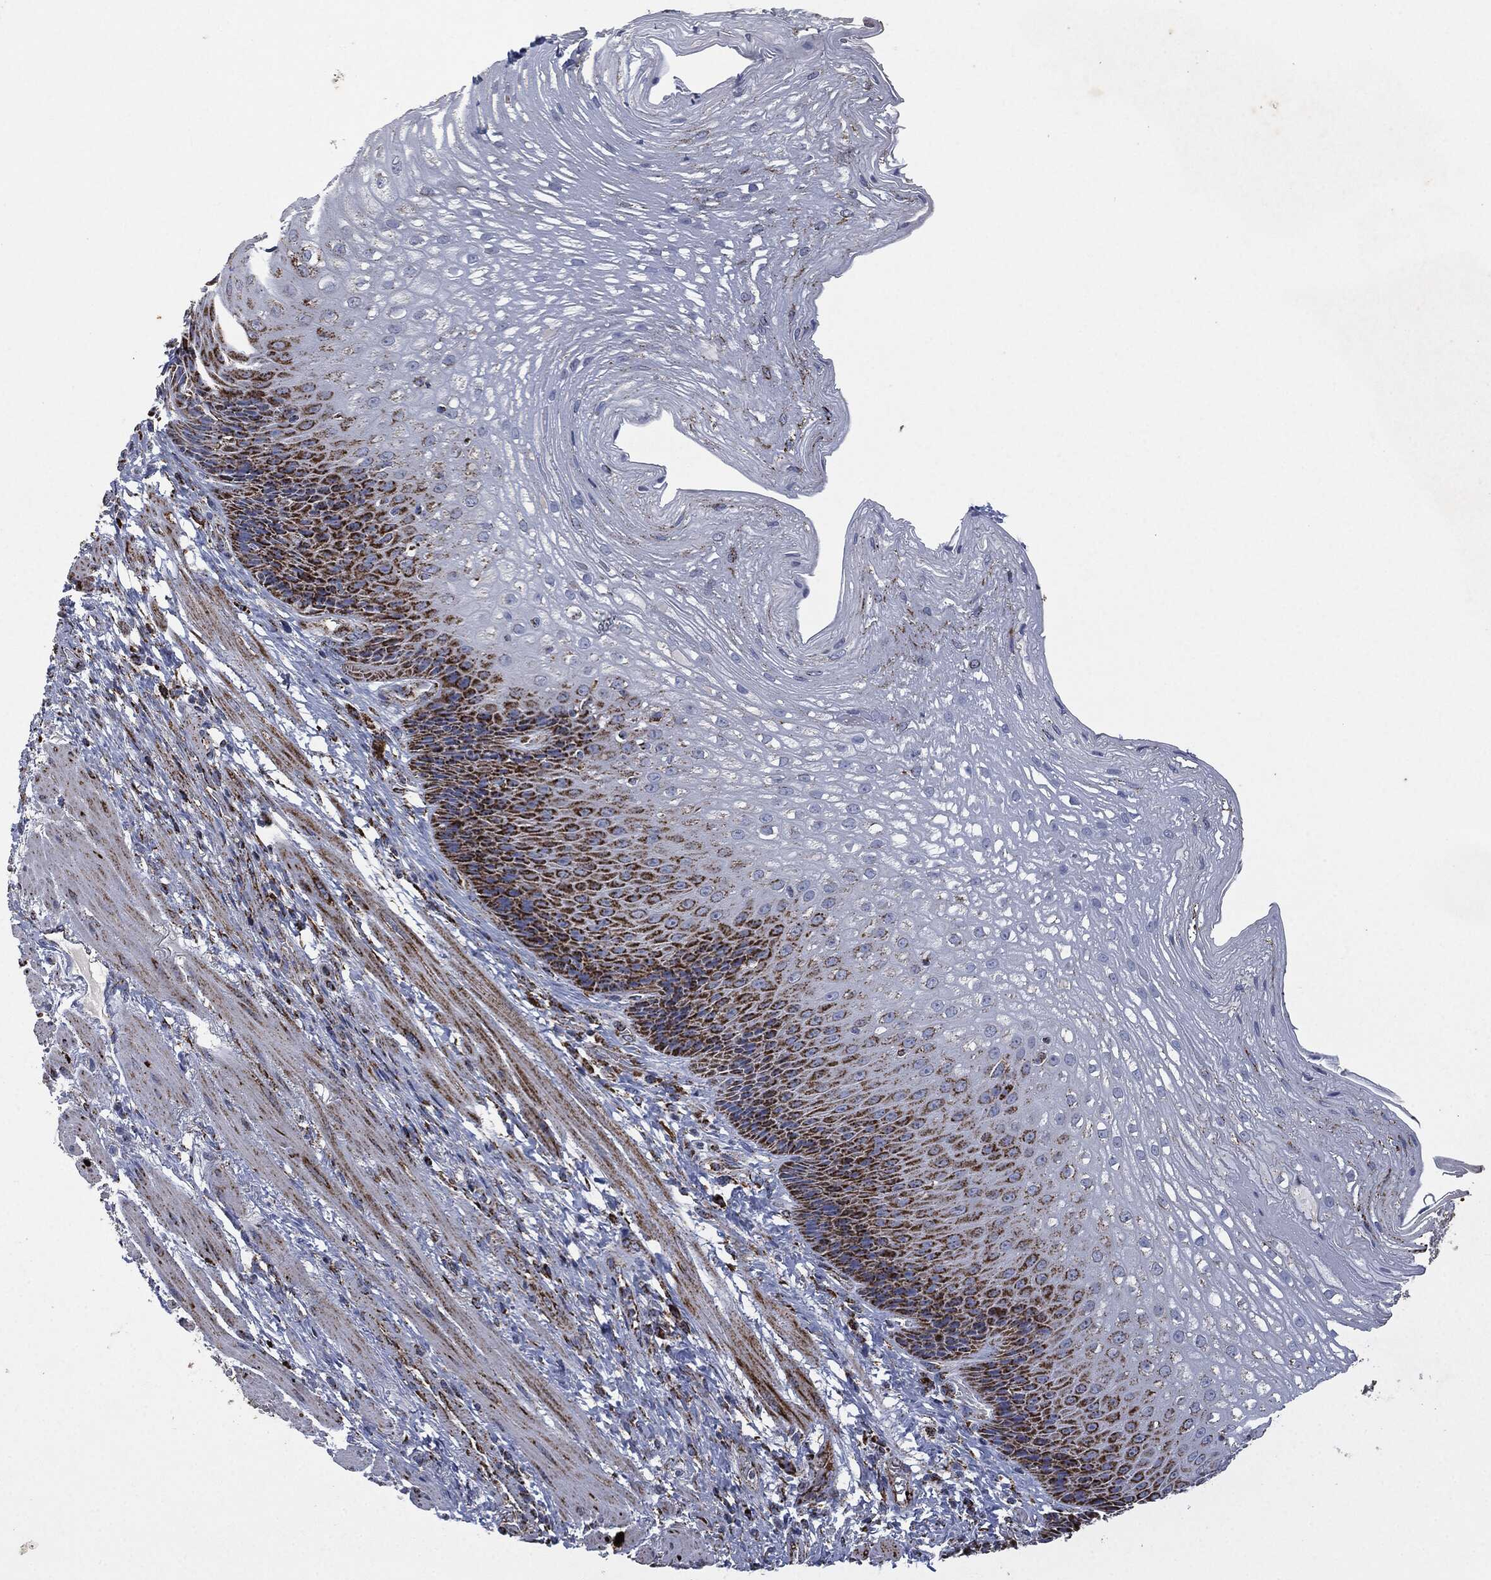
{"staining": {"intensity": "strong", "quantity": "25%-75%", "location": "cytoplasmic/membranous"}, "tissue": "esophagus", "cell_type": "Squamous epithelial cells", "image_type": "normal", "snomed": [{"axis": "morphology", "description": "Normal tissue, NOS"}, {"axis": "topography", "description": "Esophagus"}], "caption": "About 25%-75% of squamous epithelial cells in unremarkable esophagus exhibit strong cytoplasmic/membranous protein staining as visualized by brown immunohistochemical staining.", "gene": "RYK", "patient": {"sex": "male", "age": 63}}